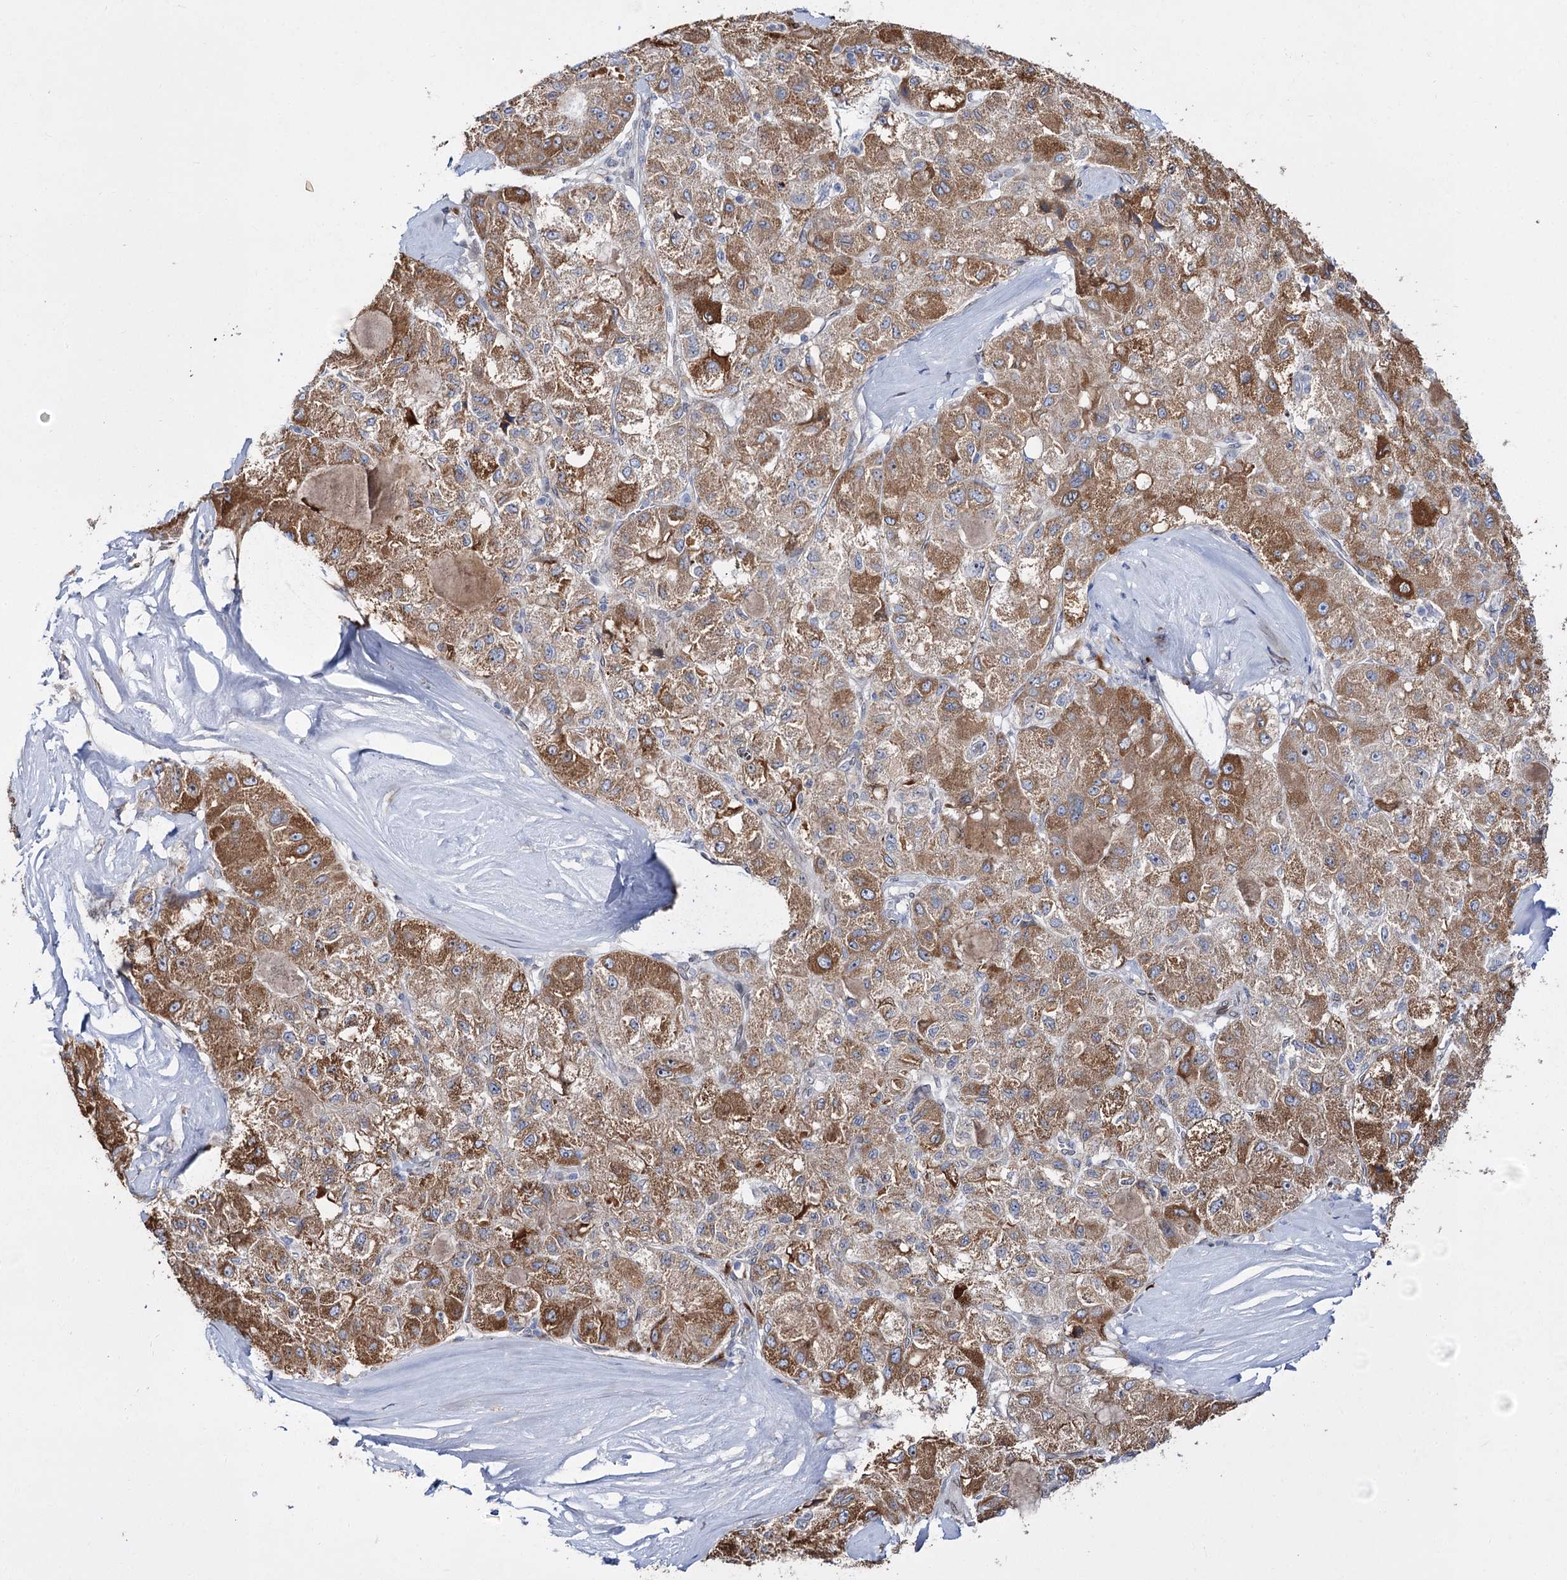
{"staining": {"intensity": "moderate", "quantity": ">75%", "location": "cytoplasmic/membranous"}, "tissue": "liver cancer", "cell_type": "Tumor cells", "image_type": "cancer", "snomed": [{"axis": "morphology", "description": "Carcinoma, Hepatocellular, NOS"}, {"axis": "topography", "description": "Liver"}], "caption": "Liver cancer (hepatocellular carcinoma) stained with a protein marker shows moderate staining in tumor cells.", "gene": "C11orf80", "patient": {"sex": "male", "age": 80}}